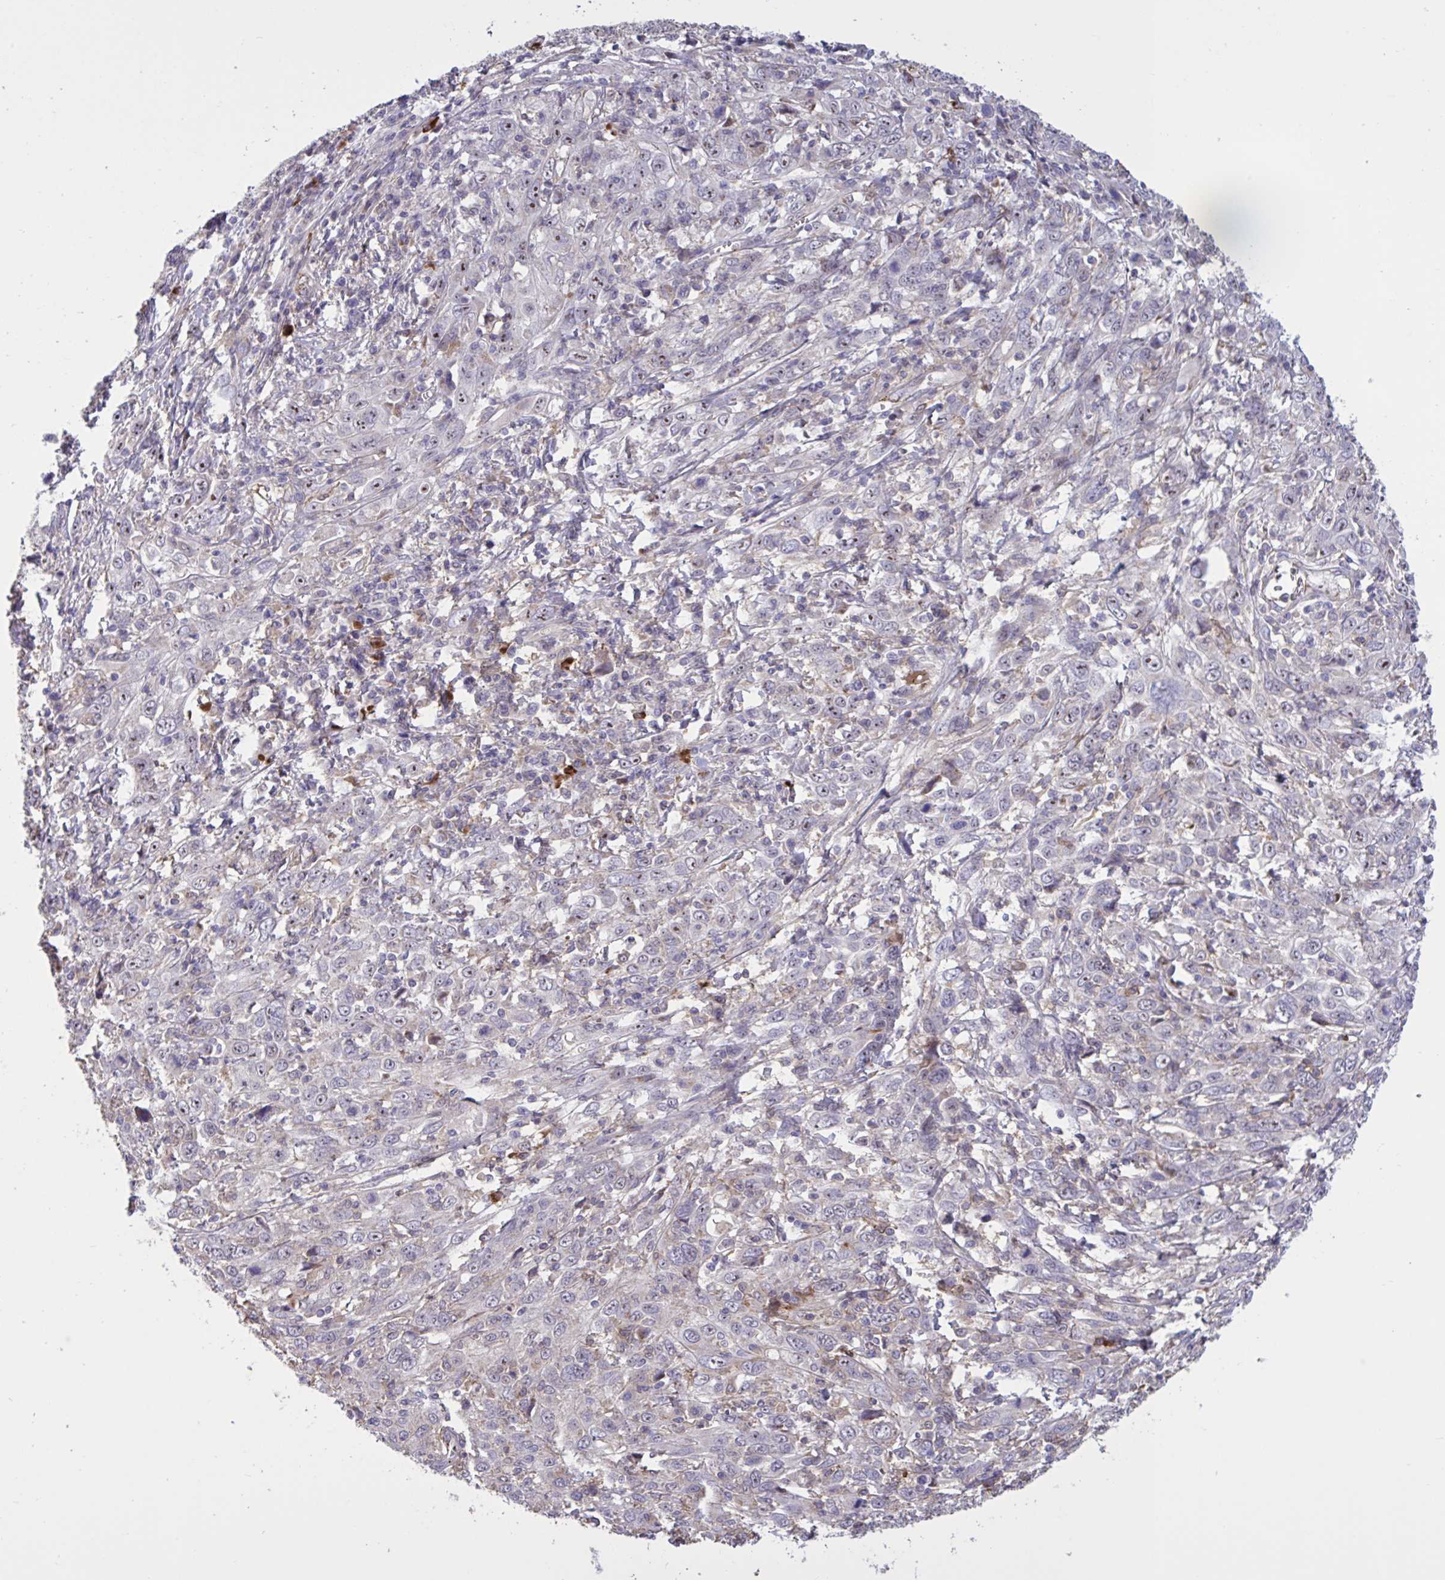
{"staining": {"intensity": "moderate", "quantity": "<25%", "location": "nuclear"}, "tissue": "cervical cancer", "cell_type": "Tumor cells", "image_type": "cancer", "snomed": [{"axis": "morphology", "description": "Squamous cell carcinoma, NOS"}, {"axis": "topography", "description": "Cervix"}], "caption": "This histopathology image demonstrates squamous cell carcinoma (cervical) stained with IHC to label a protein in brown. The nuclear of tumor cells show moderate positivity for the protein. Nuclei are counter-stained blue.", "gene": "CD101", "patient": {"sex": "female", "age": 46}}